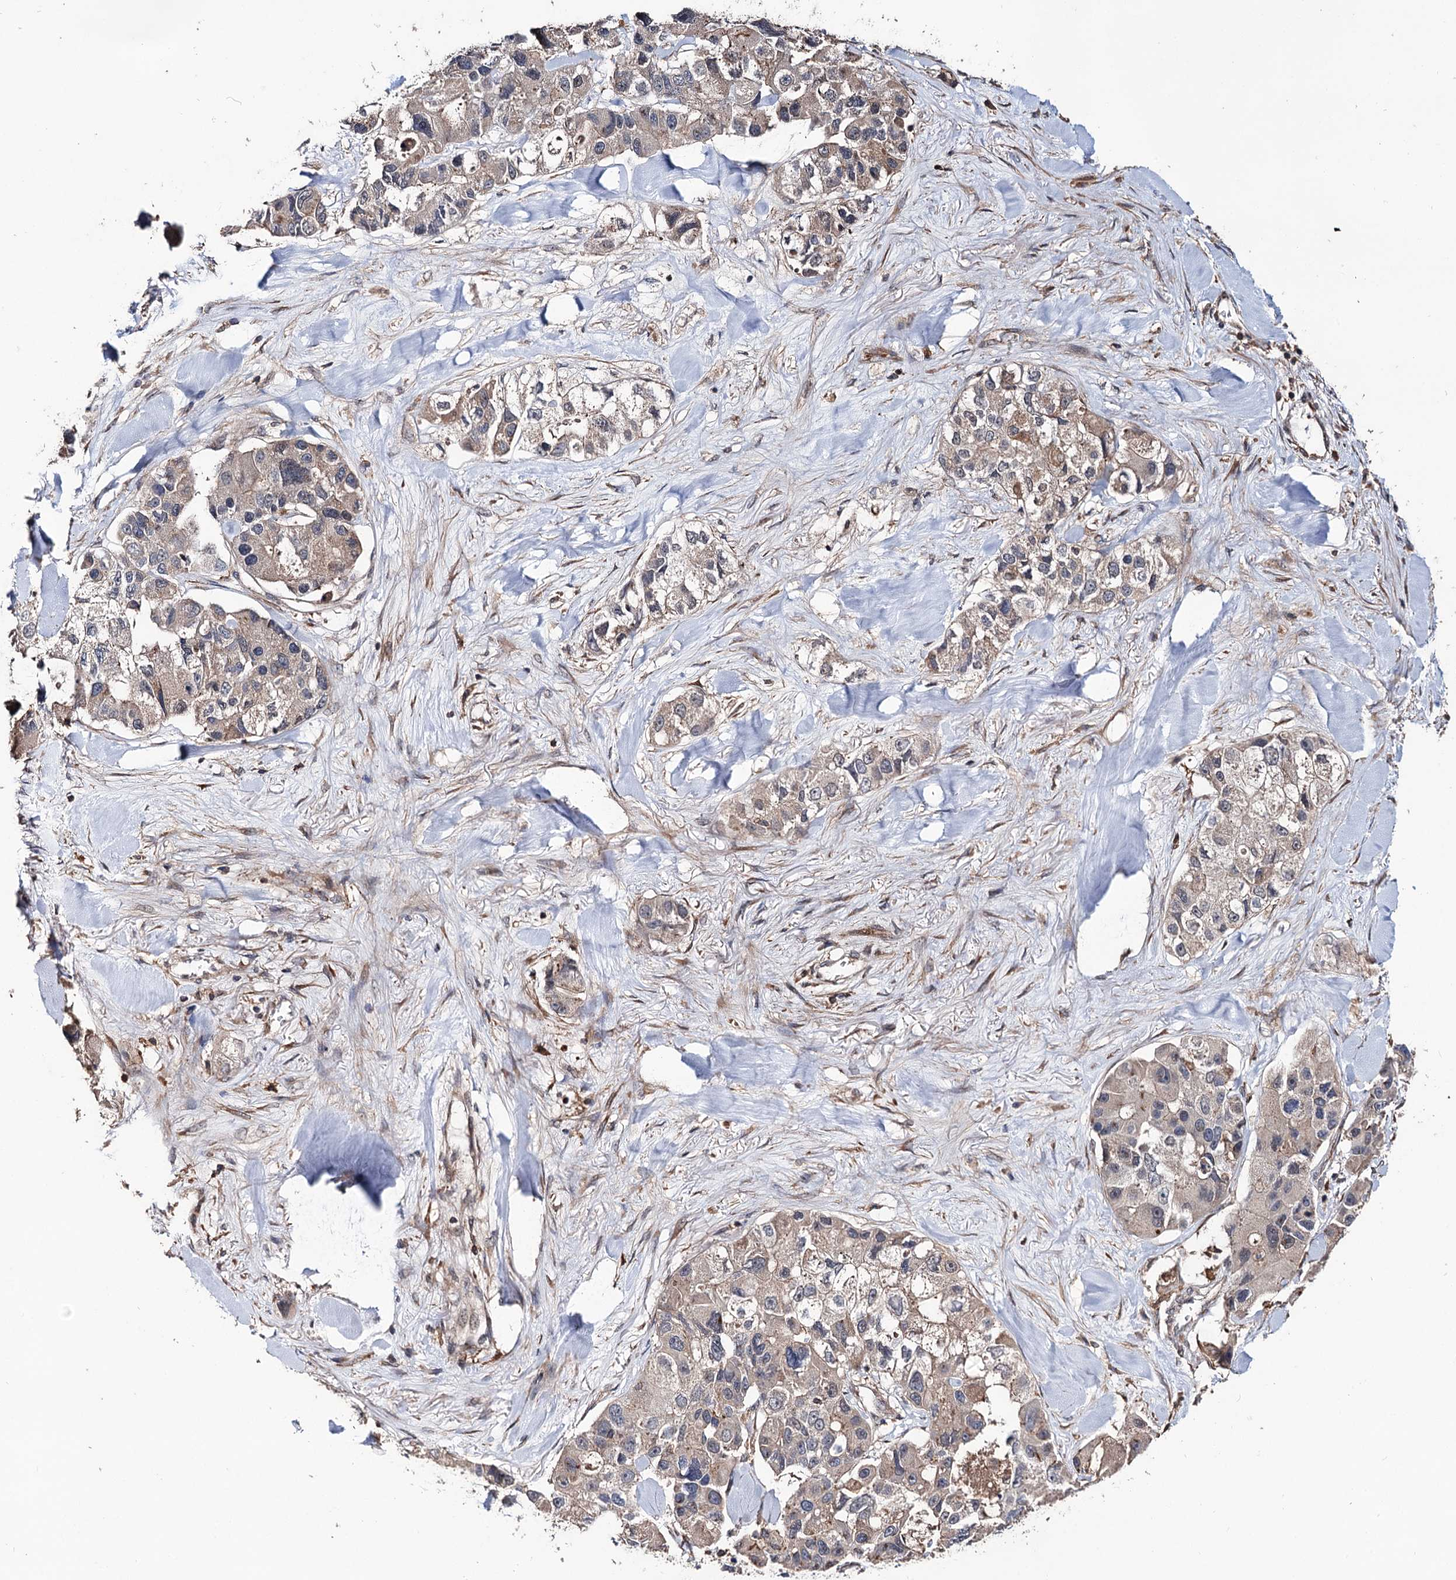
{"staining": {"intensity": "weak", "quantity": ">75%", "location": "cytoplasmic/membranous"}, "tissue": "lung cancer", "cell_type": "Tumor cells", "image_type": "cancer", "snomed": [{"axis": "morphology", "description": "Adenocarcinoma, NOS"}, {"axis": "topography", "description": "Lung"}], "caption": "There is low levels of weak cytoplasmic/membranous expression in tumor cells of lung cancer (adenocarcinoma), as demonstrated by immunohistochemical staining (brown color).", "gene": "GRIP1", "patient": {"sex": "female", "age": 54}}